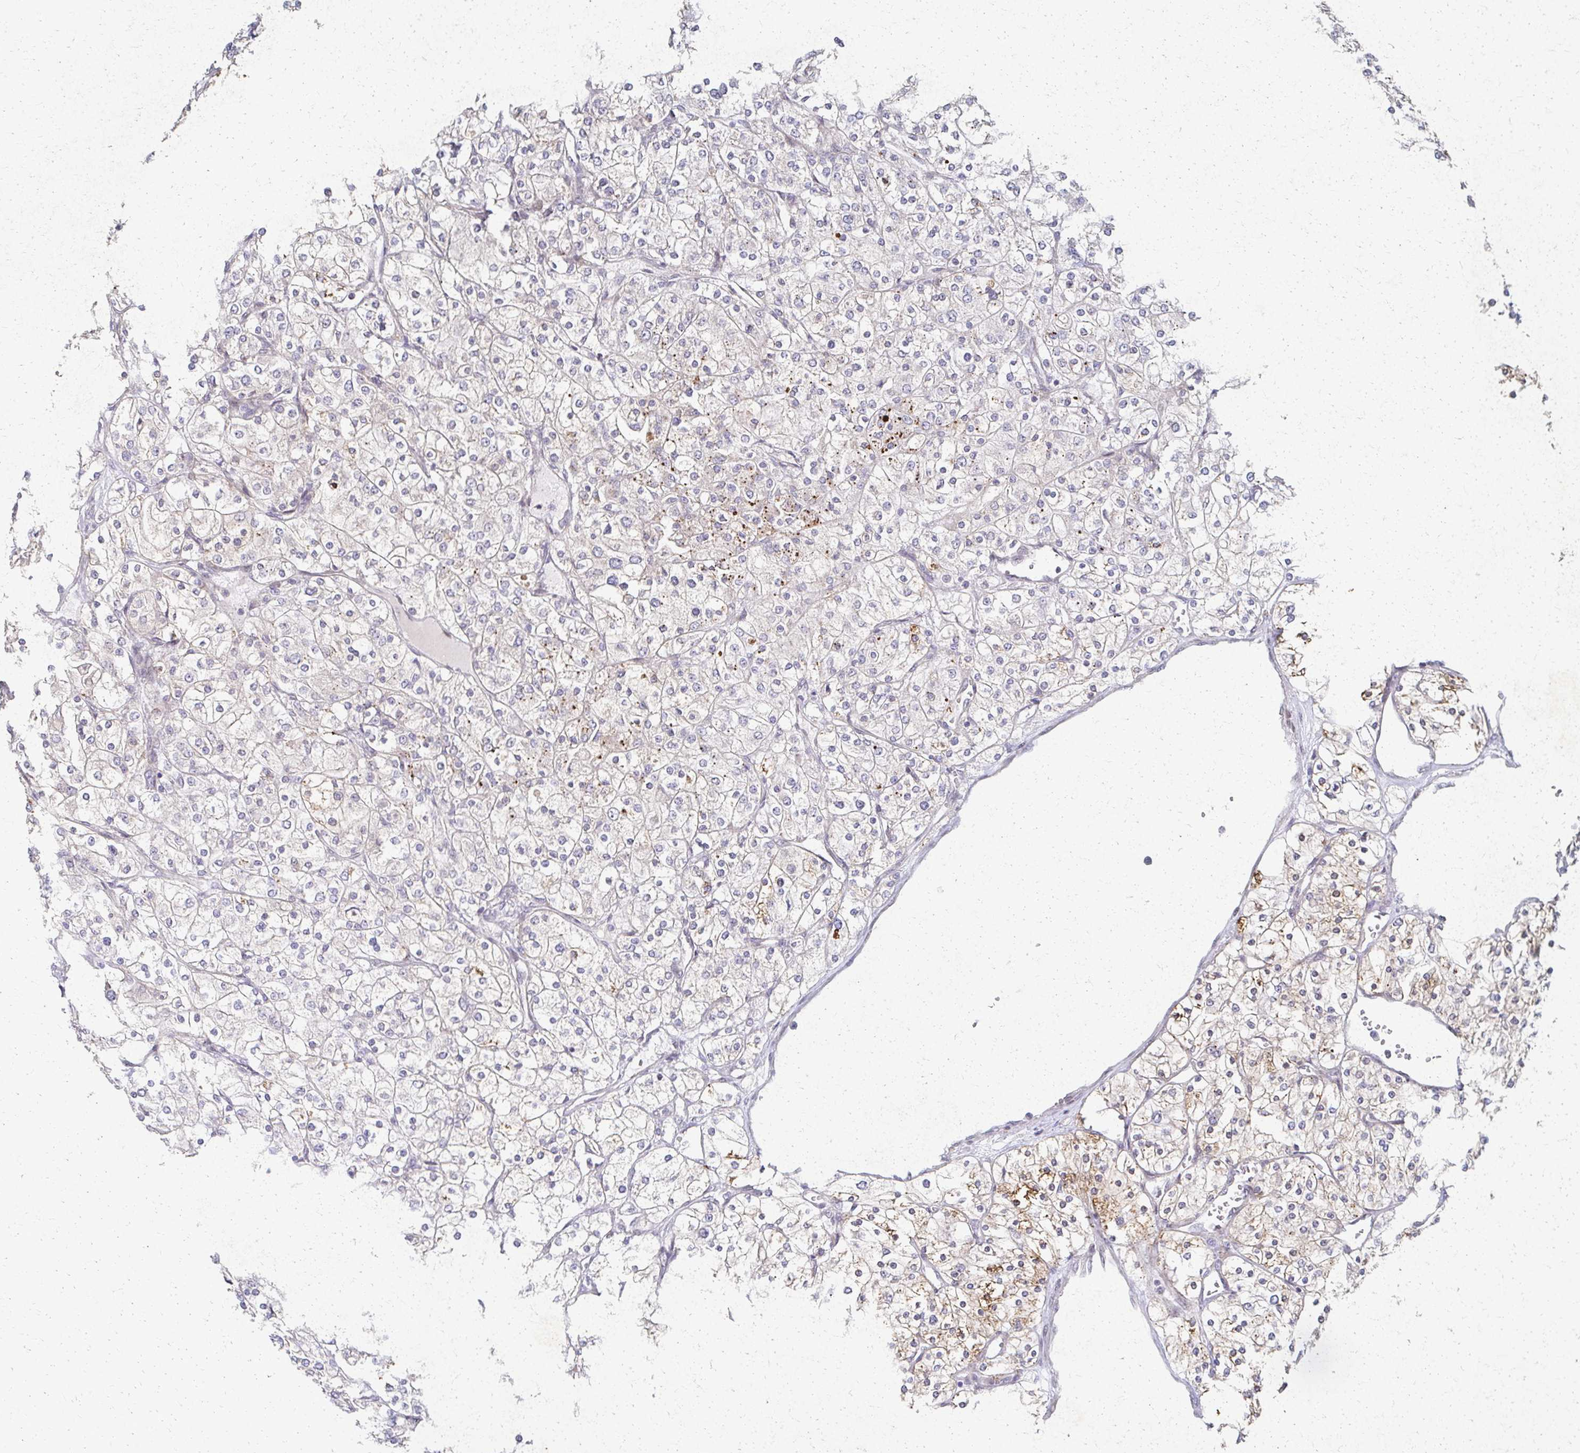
{"staining": {"intensity": "moderate", "quantity": "25%-75%", "location": "cytoplasmic/membranous"}, "tissue": "renal cancer", "cell_type": "Tumor cells", "image_type": "cancer", "snomed": [{"axis": "morphology", "description": "Adenocarcinoma, NOS"}, {"axis": "topography", "description": "Kidney"}], "caption": "IHC photomicrograph of neoplastic tissue: human adenocarcinoma (renal) stained using immunohistochemistry (IHC) displays medium levels of moderate protein expression localized specifically in the cytoplasmic/membranous of tumor cells, appearing as a cytoplasmic/membranous brown color.", "gene": "EOLA2", "patient": {"sex": "male", "age": 80}}